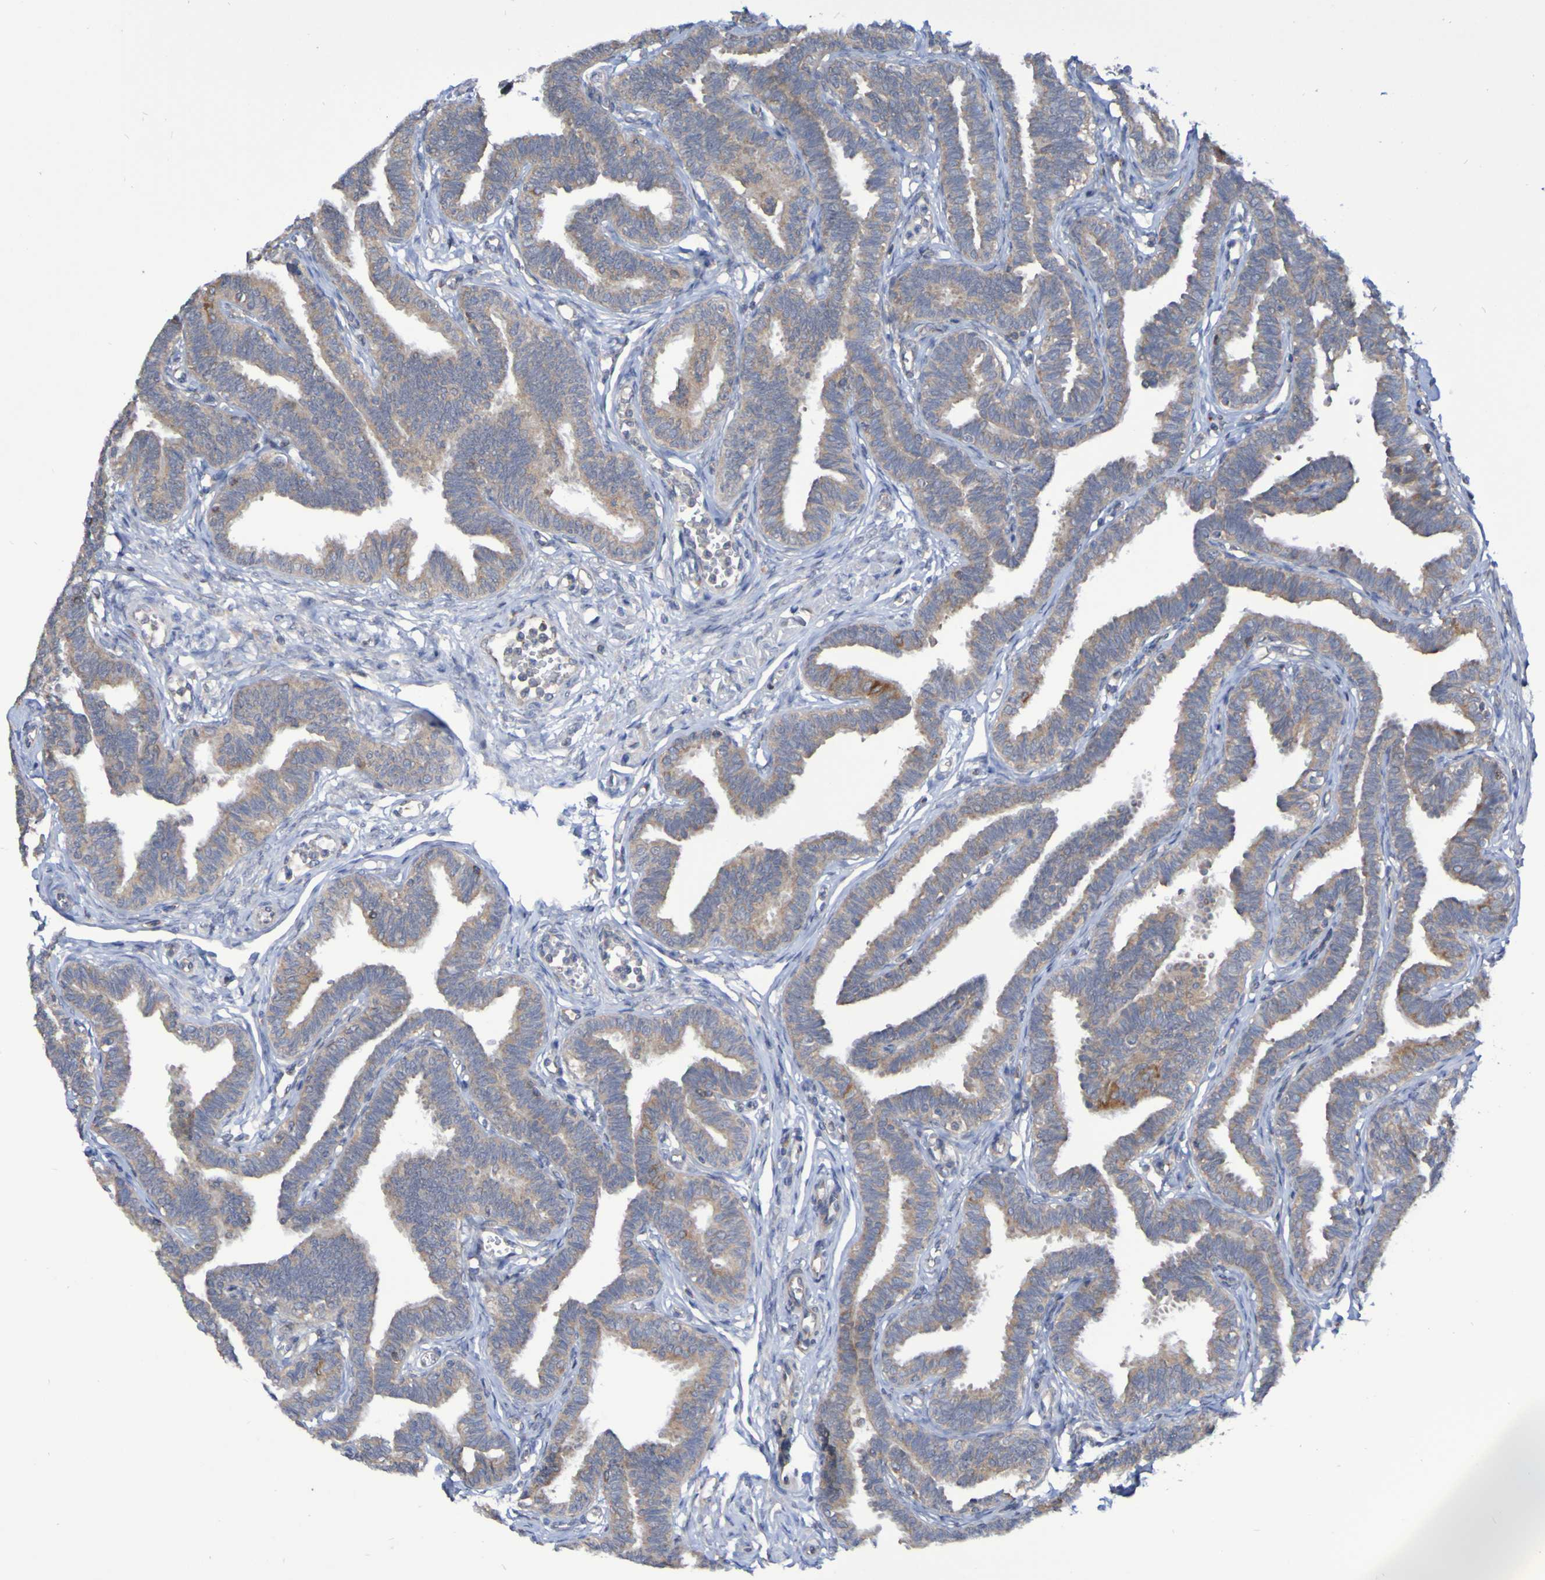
{"staining": {"intensity": "moderate", "quantity": ">75%", "location": "cytoplasmic/membranous"}, "tissue": "fallopian tube", "cell_type": "Glandular cells", "image_type": "normal", "snomed": [{"axis": "morphology", "description": "Normal tissue, NOS"}, {"axis": "topography", "description": "Fallopian tube"}, {"axis": "topography", "description": "Ovary"}], "caption": "This is a micrograph of immunohistochemistry staining of normal fallopian tube, which shows moderate positivity in the cytoplasmic/membranous of glandular cells.", "gene": "LMBRD2", "patient": {"sex": "female", "age": 23}}